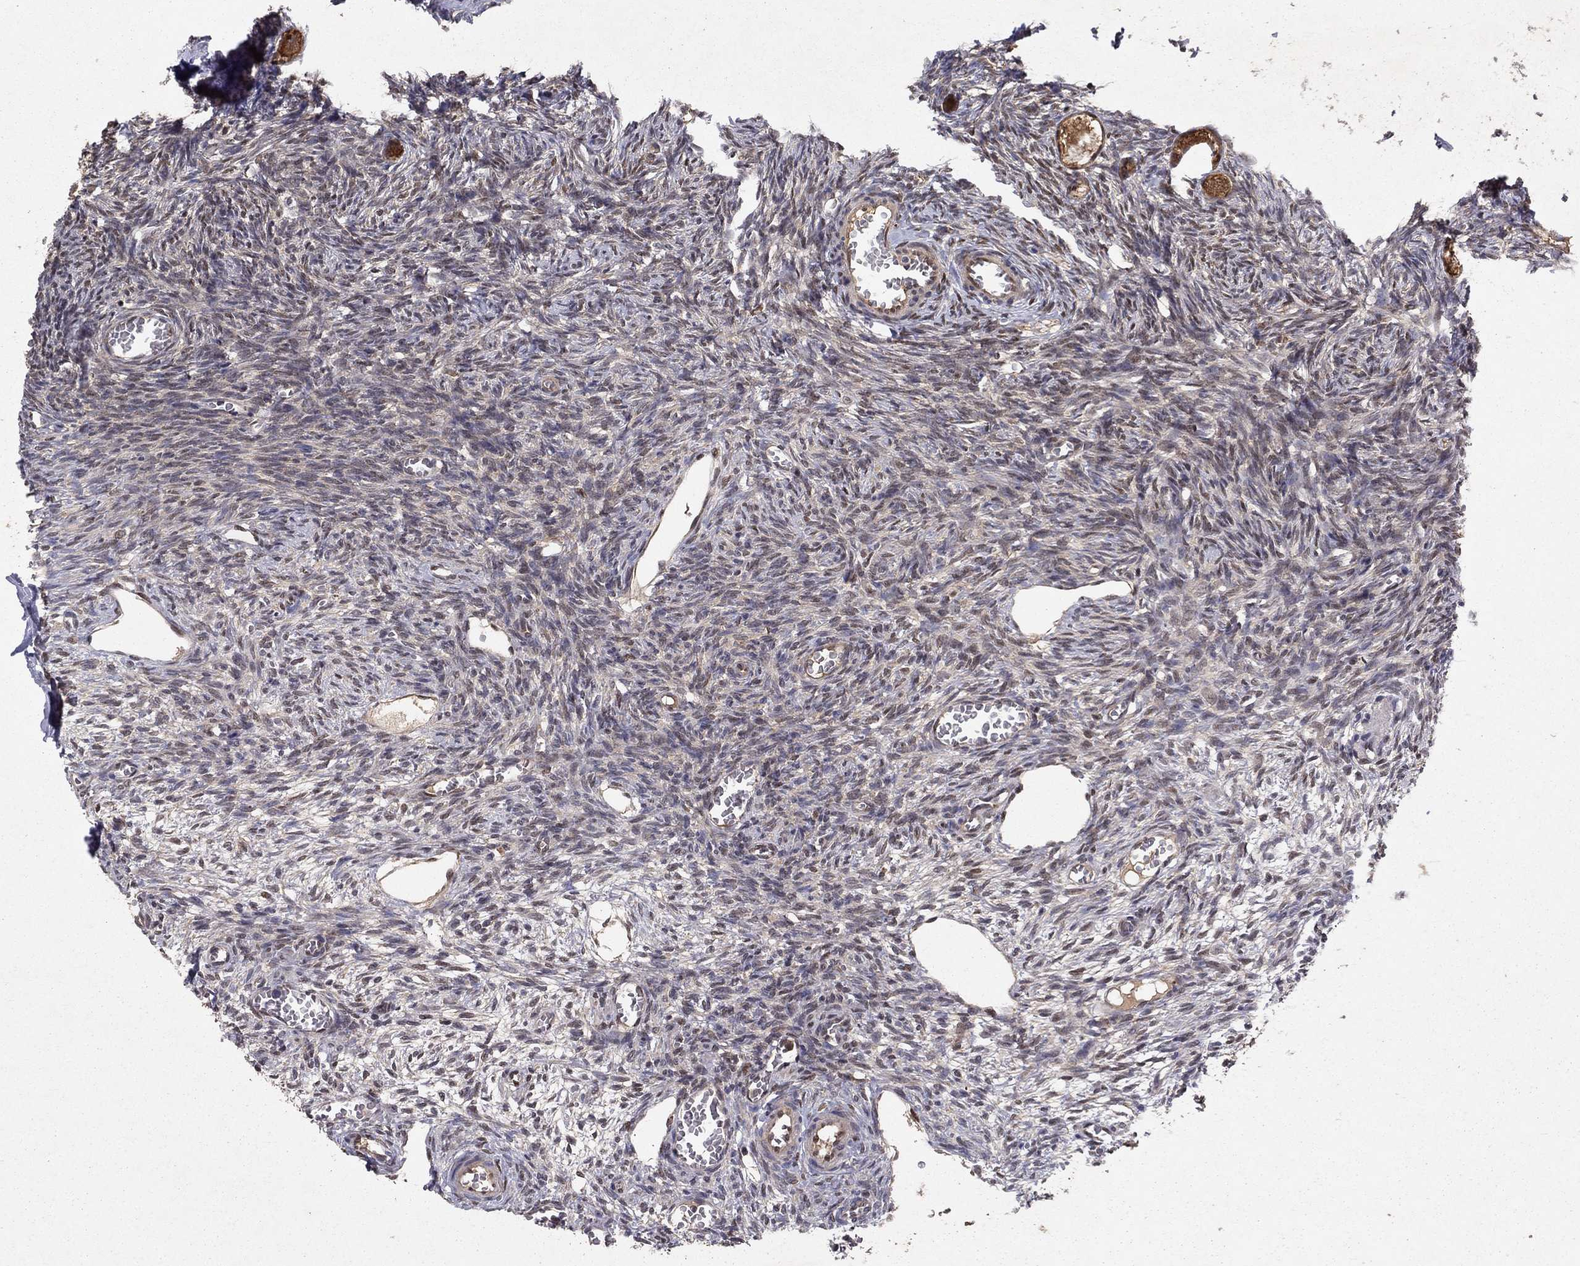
{"staining": {"intensity": "moderate", "quantity": "25%-75%", "location": "cytoplasmic/membranous,nuclear"}, "tissue": "ovary", "cell_type": "Follicle cells", "image_type": "normal", "snomed": [{"axis": "morphology", "description": "Normal tissue, NOS"}, {"axis": "topography", "description": "Ovary"}], "caption": "Immunohistochemistry photomicrograph of normal human ovary stained for a protein (brown), which reveals medium levels of moderate cytoplasmic/membranous,nuclear staining in about 25%-75% of follicle cells.", "gene": "CRTC1", "patient": {"sex": "female", "age": 27}}